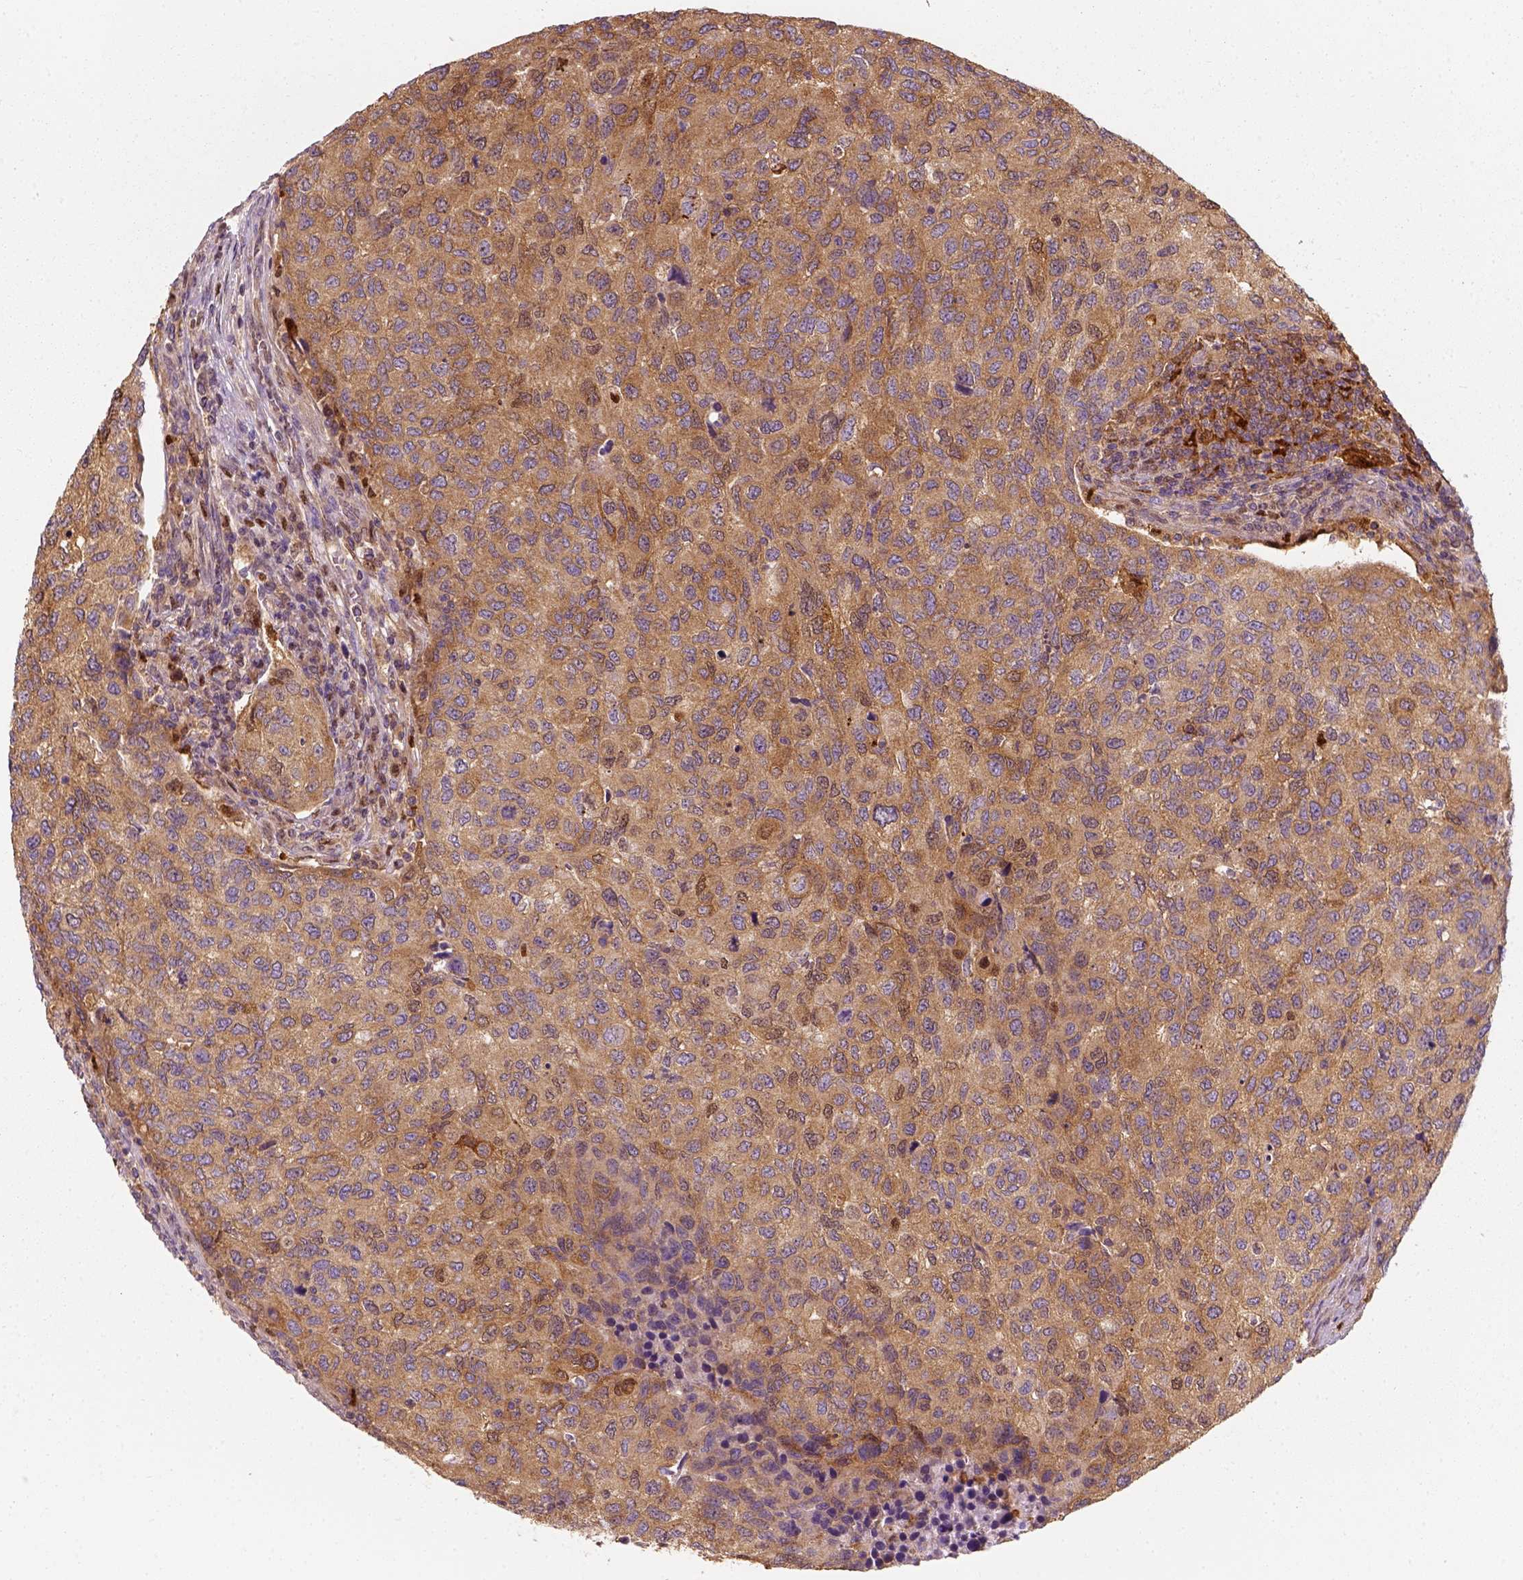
{"staining": {"intensity": "moderate", "quantity": ">75%", "location": "cytoplasmic/membranous,nuclear"}, "tissue": "urothelial cancer", "cell_type": "Tumor cells", "image_type": "cancer", "snomed": [{"axis": "morphology", "description": "Urothelial carcinoma, High grade"}, {"axis": "topography", "description": "Urinary bladder"}], "caption": "About >75% of tumor cells in high-grade urothelial carcinoma display moderate cytoplasmic/membranous and nuclear protein staining as visualized by brown immunohistochemical staining.", "gene": "SQSTM1", "patient": {"sex": "female", "age": 78}}